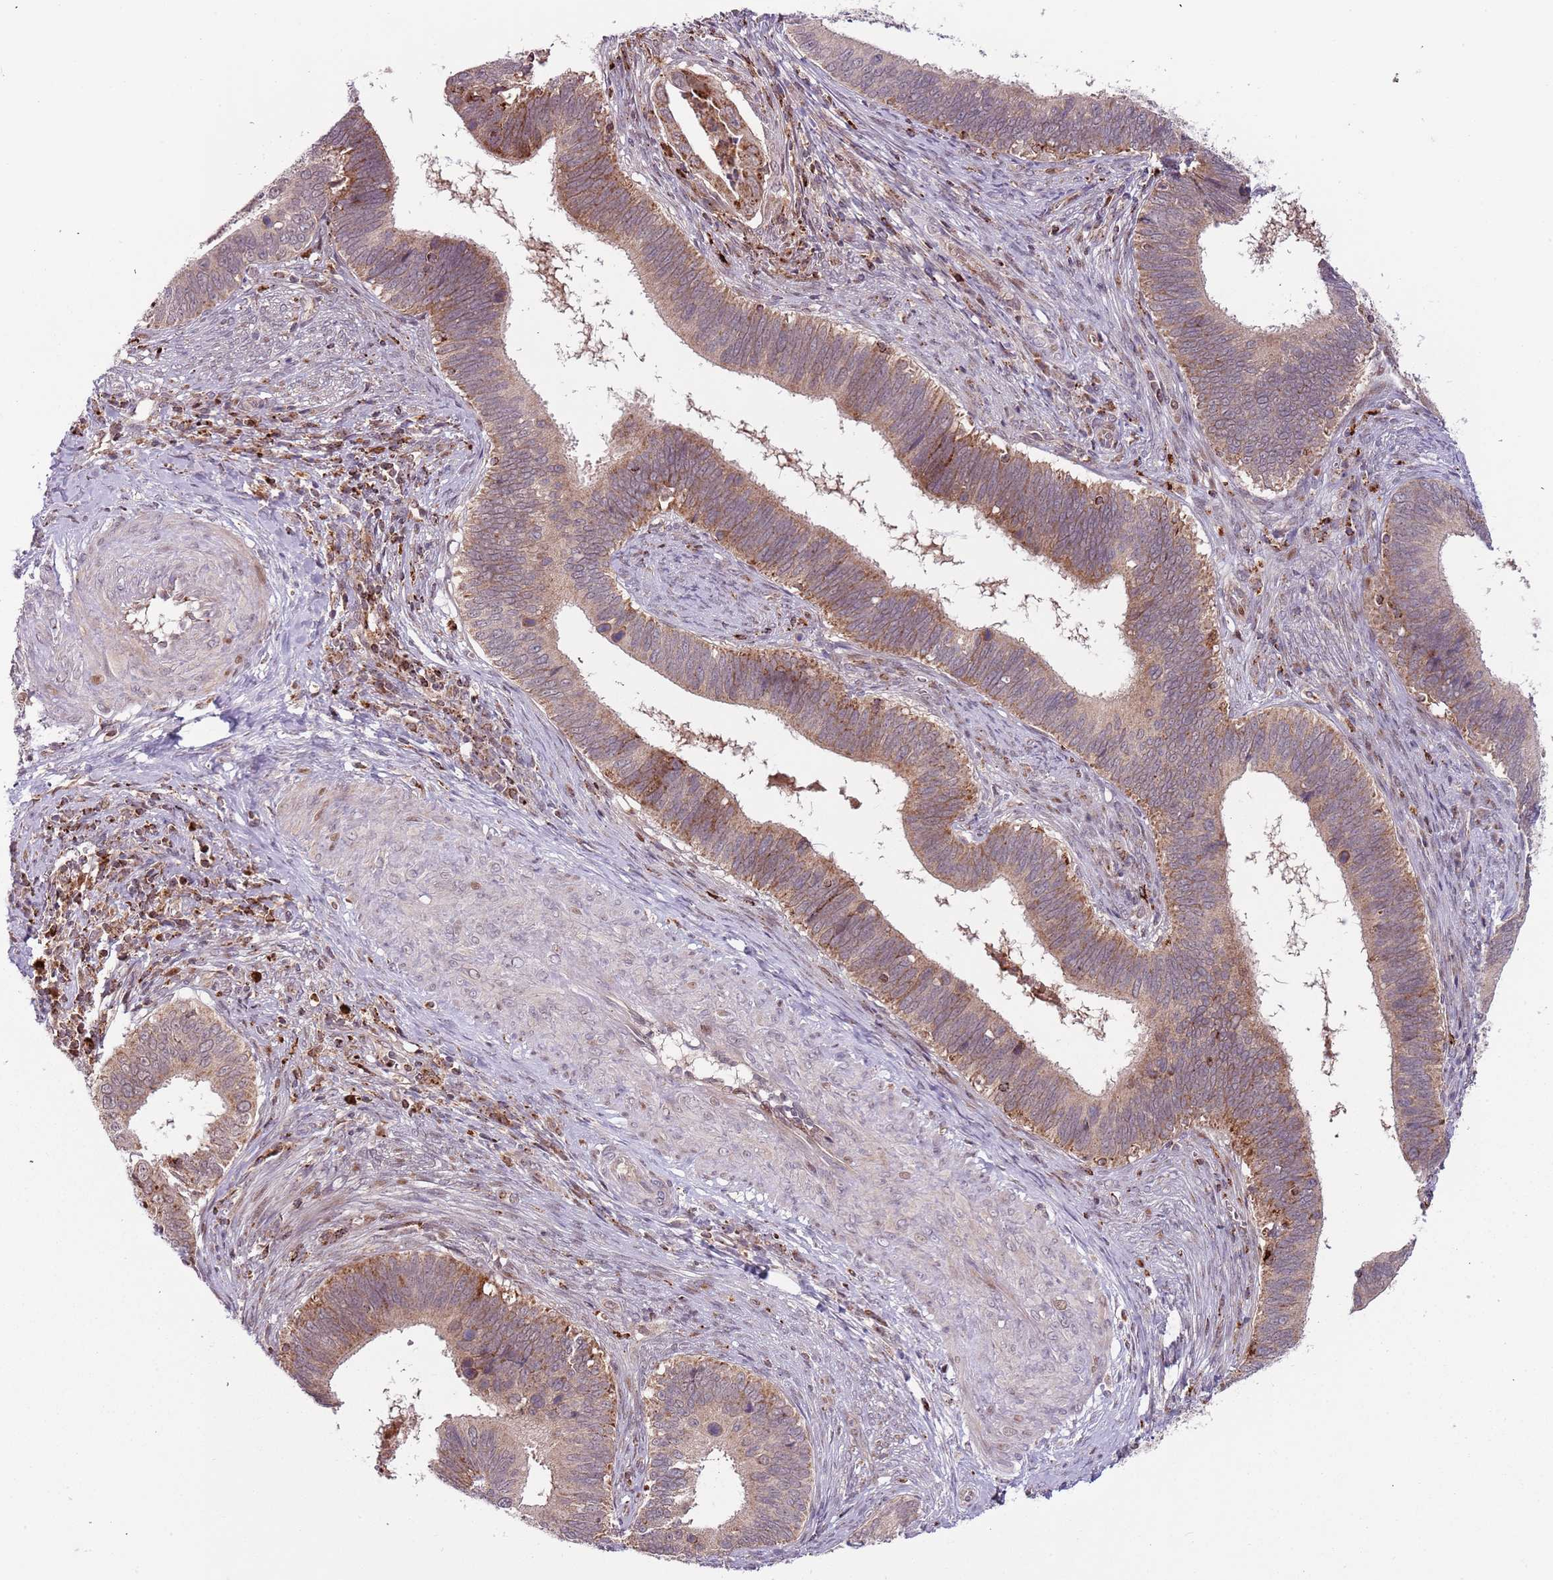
{"staining": {"intensity": "moderate", "quantity": ">75%", "location": "cytoplasmic/membranous"}, "tissue": "cervical cancer", "cell_type": "Tumor cells", "image_type": "cancer", "snomed": [{"axis": "morphology", "description": "Adenocarcinoma, NOS"}, {"axis": "topography", "description": "Cervix"}], "caption": "Protein expression by immunohistochemistry (IHC) exhibits moderate cytoplasmic/membranous positivity in about >75% of tumor cells in cervical cancer (adenocarcinoma).", "gene": "ULK3", "patient": {"sex": "female", "age": 42}}